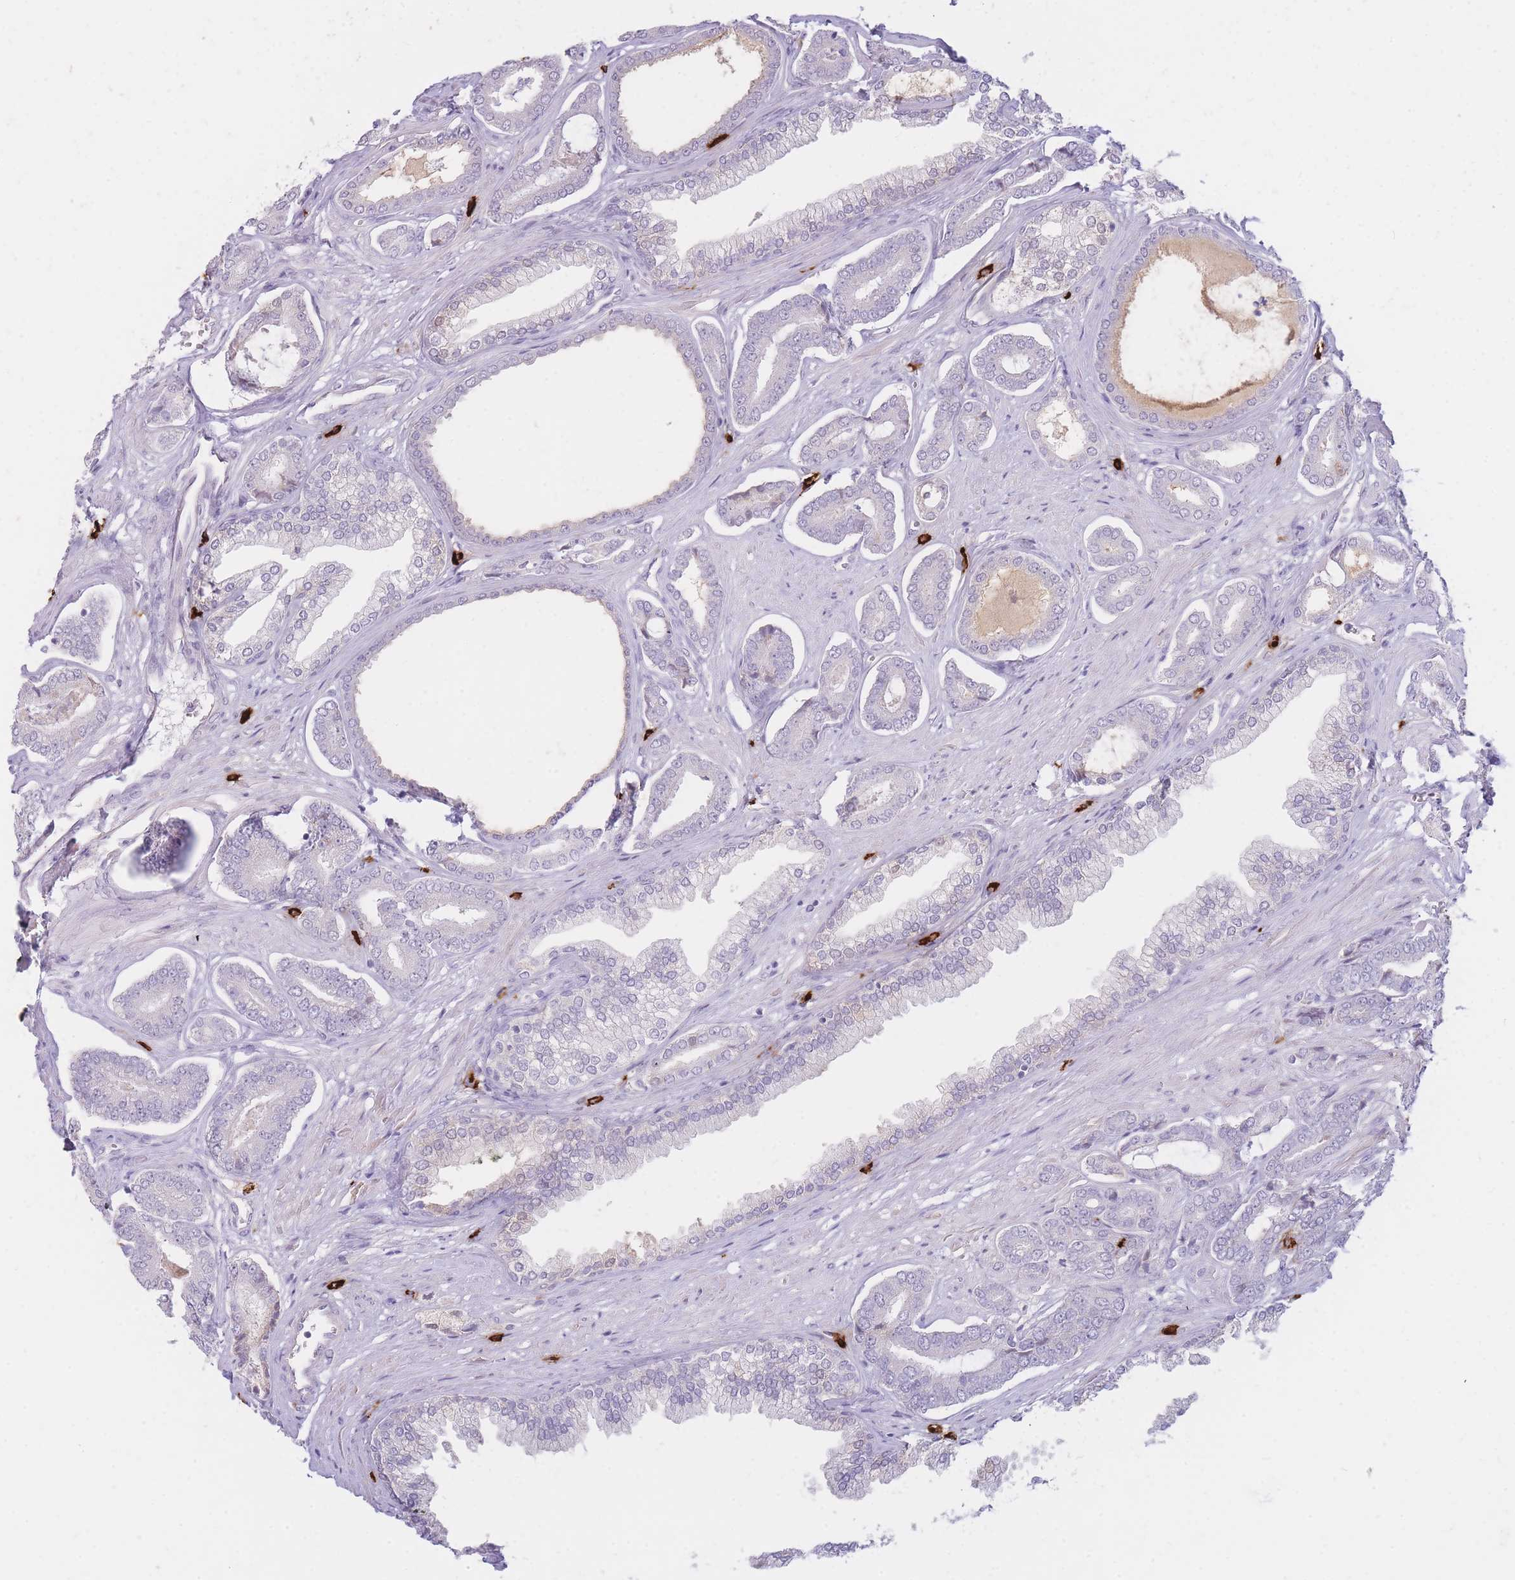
{"staining": {"intensity": "negative", "quantity": "none", "location": "none"}, "tissue": "prostate cancer", "cell_type": "Tumor cells", "image_type": "cancer", "snomed": [{"axis": "morphology", "description": "Adenocarcinoma, NOS"}, {"axis": "topography", "description": "Prostate and seminal vesicle, NOS"}], "caption": "Adenocarcinoma (prostate) was stained to show a protein in brown. There is no significant positivity in tumor cells.", "gene": "TPSD1", "patient": {"sex": "male", "age": 76}}